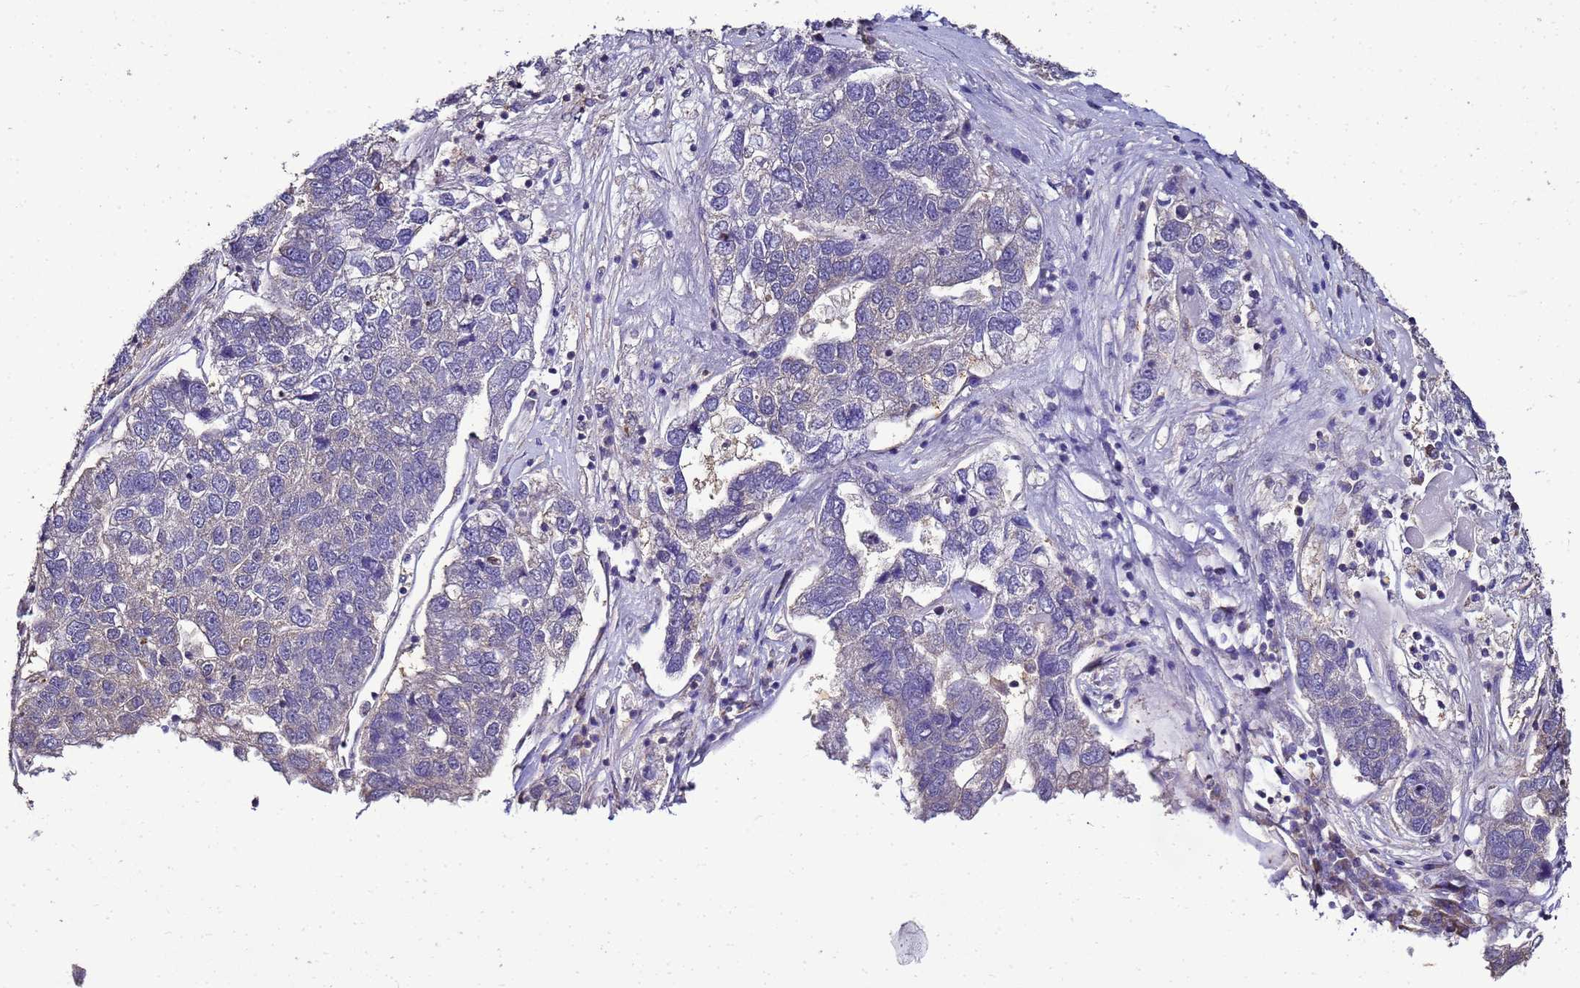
{"staining": {"intensity": "weak", "quantity": "<25%", "location": "cytoplasmic/membranous"}, "tissue": "pancreatic cancer", "cell_type": "Tumor cells", "image_type": "cancer", "snomed": [{"axis": "morphology", "description": "Adenocarcinoma, NOS"}, {"axis": "topography", "description": "Pancreas"}], "caption": "Immunohistochemistry (IHC) of pancreatic cancer exhibits no positivity in tumor cells.", "gene": "ENOPH1", "patient": {"sex": "female", "age": 61}}